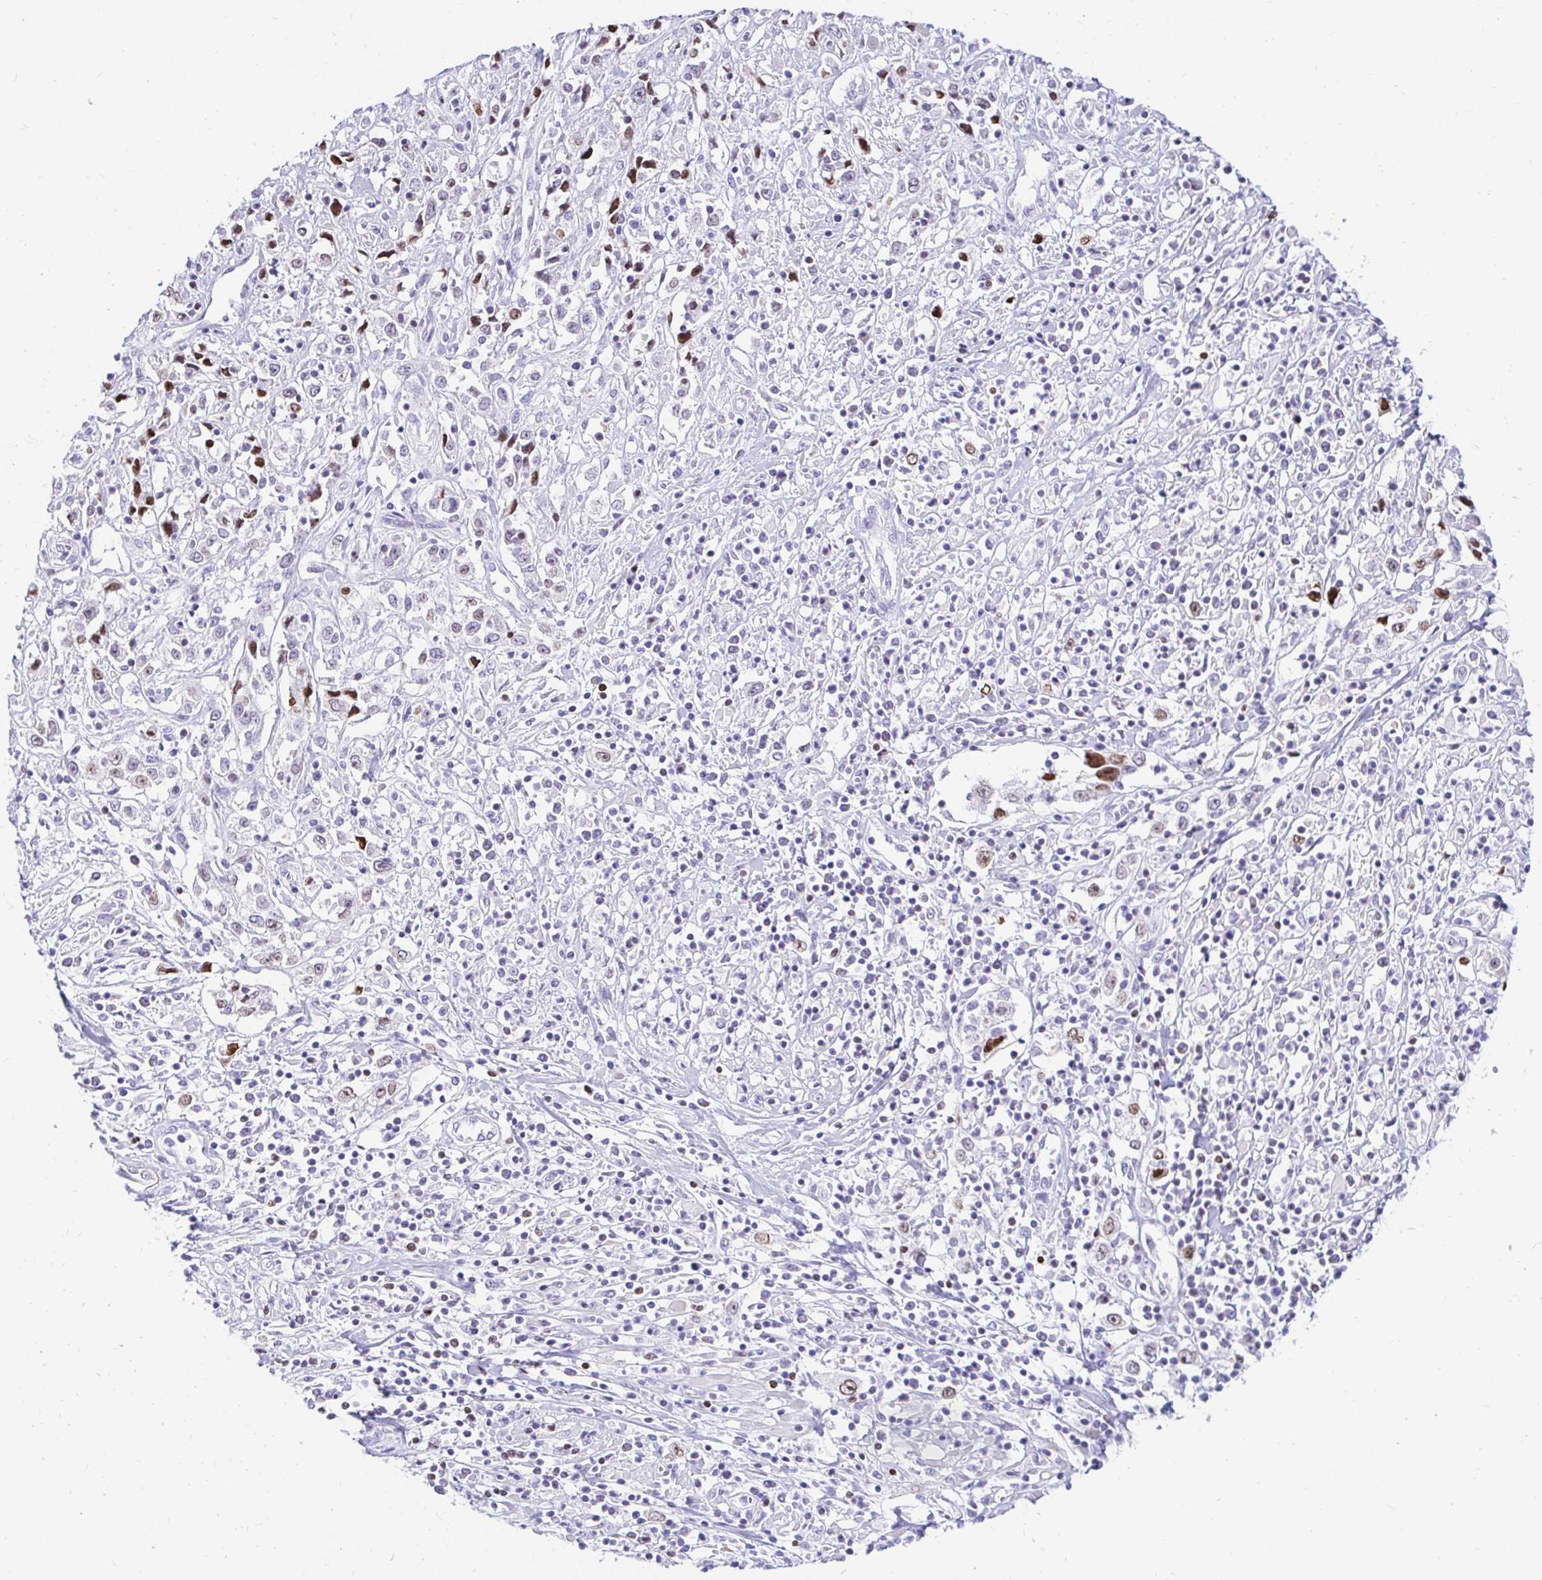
{"staining": {"intensity": "moderate", "quantity": "<25%", "location": "nuclear"}, "tissue": "cervical cancer", "cell_type": "Tumor cells", "image_type": "cancer", "snomed": [{"axis": "morphology", "description": "Adenocarcinoma, NOS"}, {"axis": "topography", "description": "Cervix"}], "caption": "About <25% of tumor cells in cervical adenocarcinoma demonstrate moderate nuclear protein expression as visualized by brown immunohistochemical staining.", "gene": "CAPSL", "patient": {"sex": "female", "age": 40}}